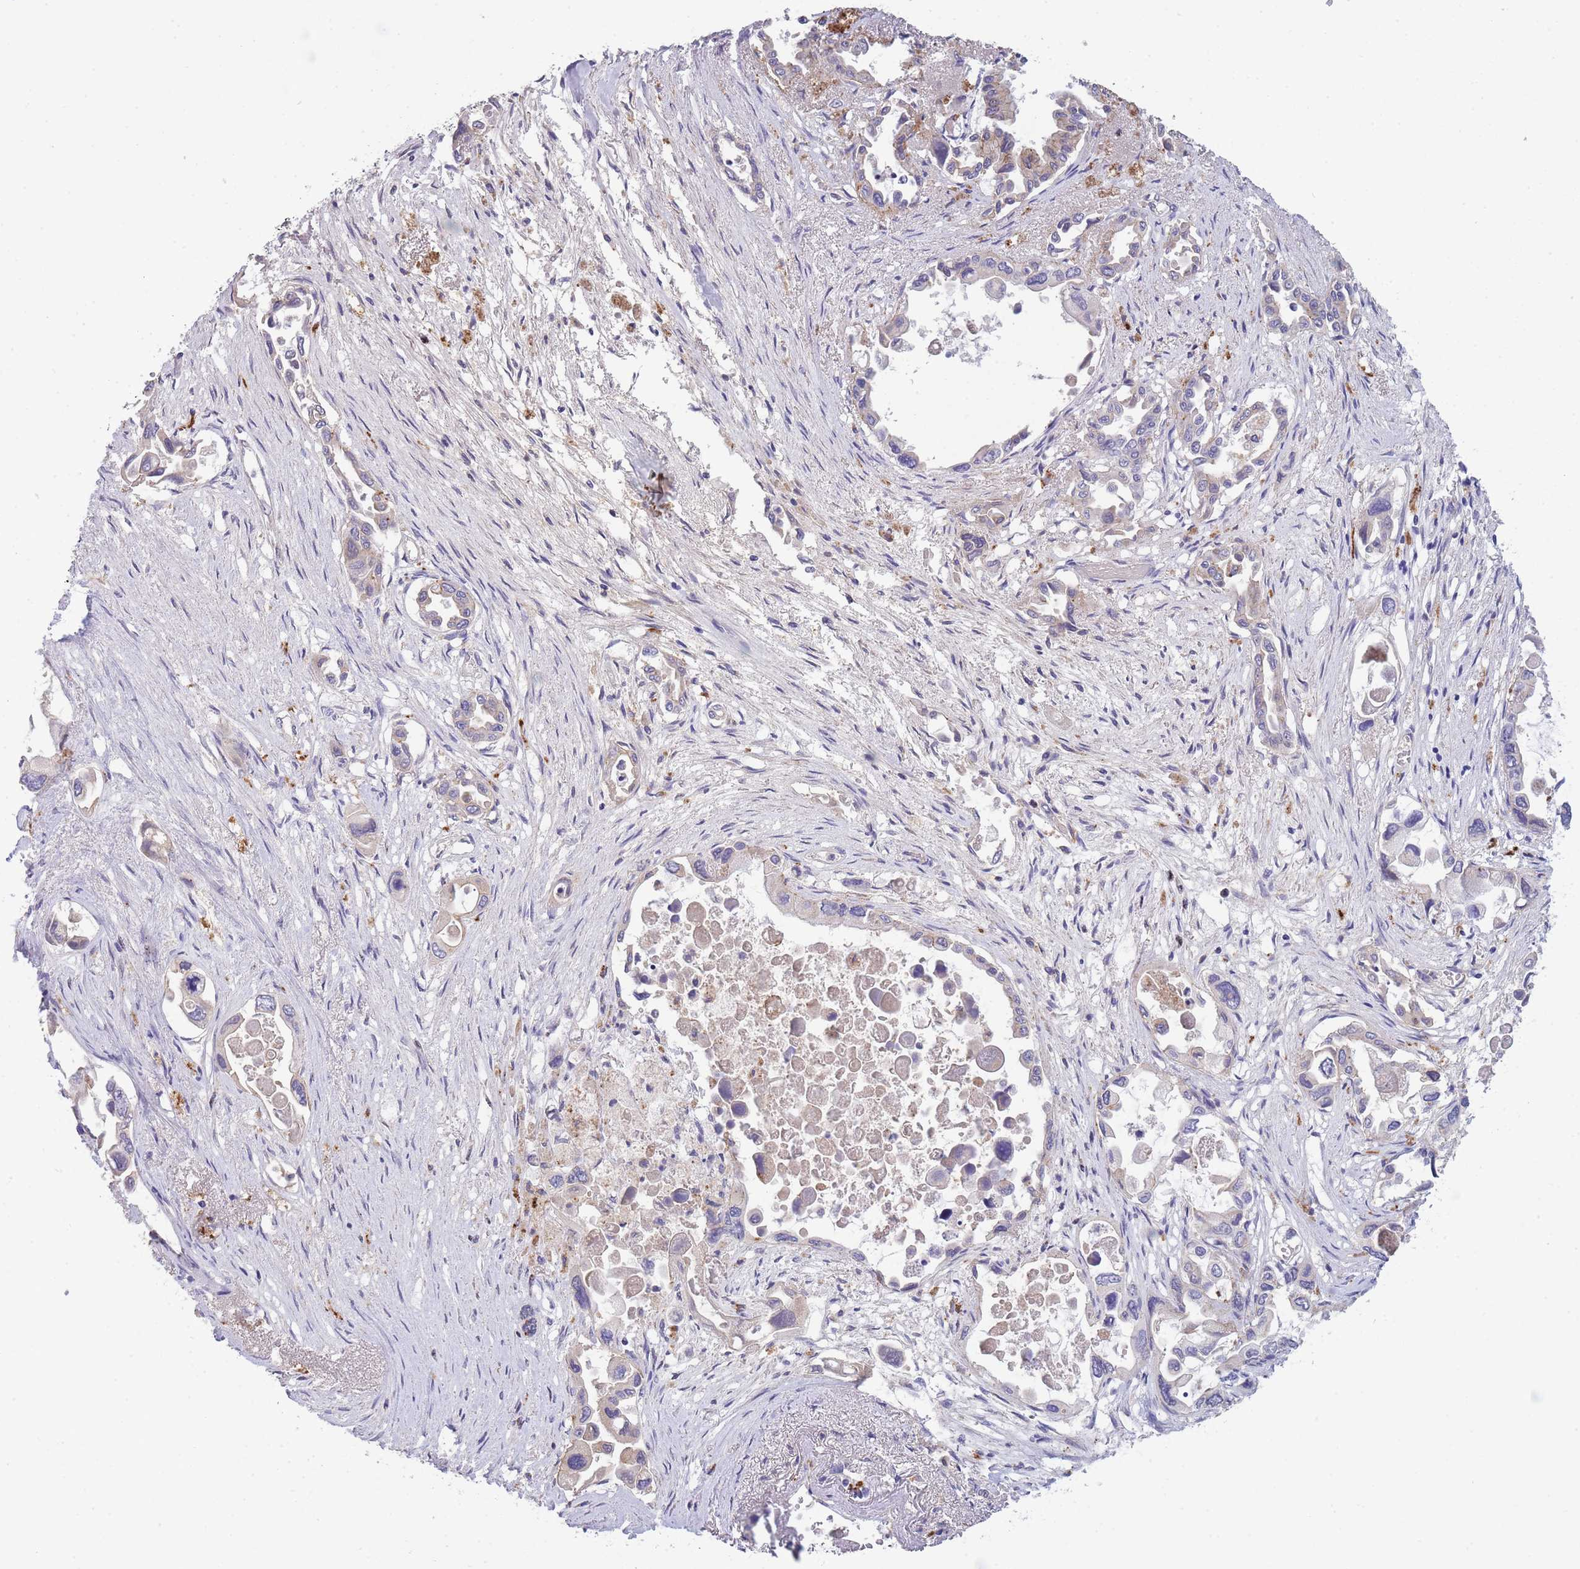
{"staining": {"intensity": "negative", "quantity": "none", "location": "none"}, "tissue": "pancreatic cancer", "cell_type": "Tumor cells", "image_type": "cancer", "snomed": [{"axis": "morphology", "description": "Adenocarcinoma, NOS"}, {"axis": "topography", "description": "Pancreas"}], "caption": "This is an IHC micrograph of human pancreatic cancer (adenocarcinoma). There is no positivity in tumor cells.", "gene": "TRIM61", "patient": {"sex": "male", "age": 92}}